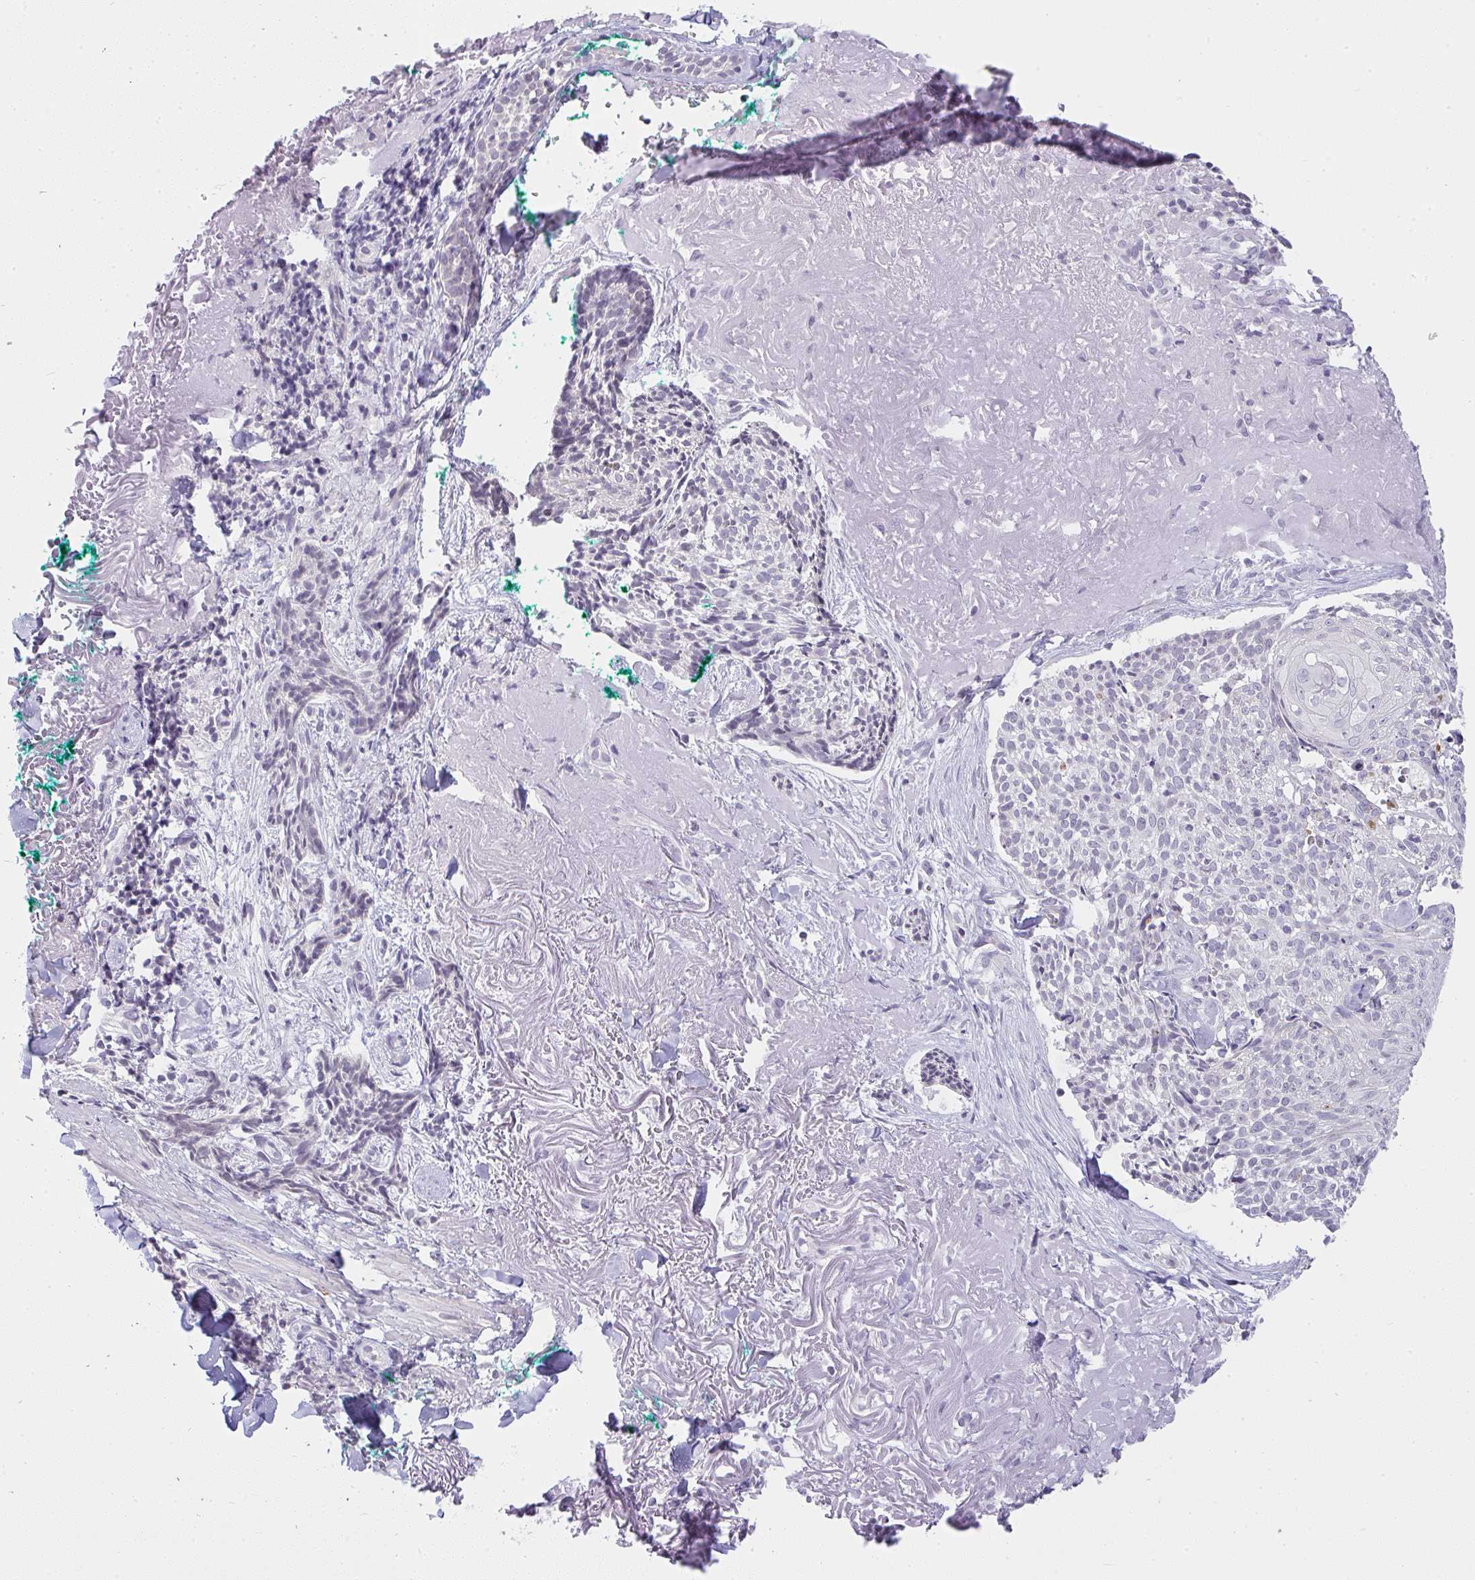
{"staining": {"intensity": "negative", "quantity": "none", "location": "none"}, "tissue": "skin cancer", "cell_type": "Tumor cells", "image_type": "cancer", "snomed": [{"axis": "morphology", "description": "Basal cell carcinoma"}, {"axis": "topography", "description": "Skin"}, {"axis": "topography", "description": "Skin of face"}], "caption": "Micrograph shows no significant protein positivity in tumor cells of skin basal cell carcinoma. (Brightfield microscopy of DAB (3,3'-diaminobenzidine) IHC at high magnification).", "gene": "CACNA1S", "patient": {"sex": "female", "age": 95}}